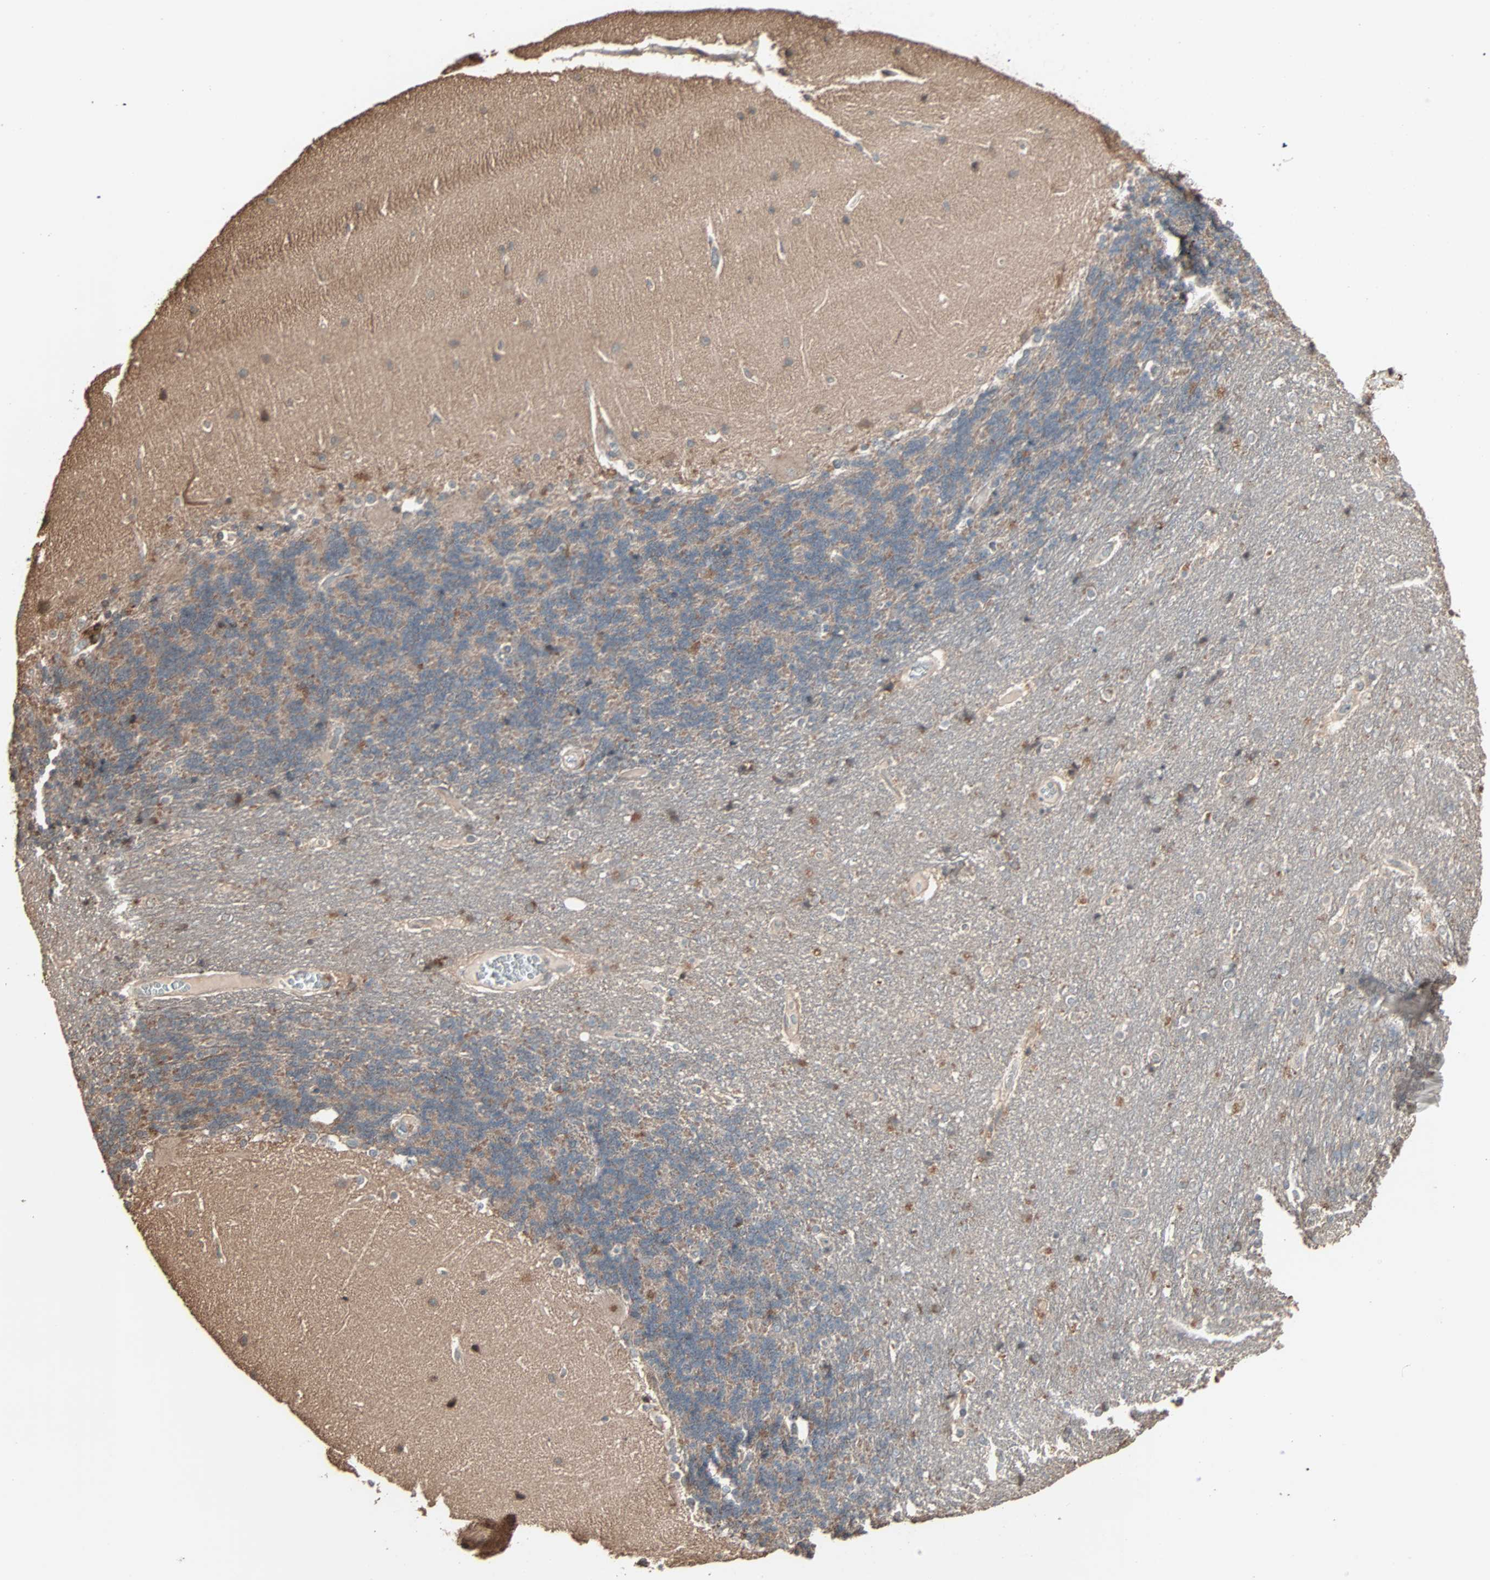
{"staining": {"intensity": "weak", "quantity": "25%-75%", "location": "cytoplasmic/membranous"}, "tissue": "cerebellum", "cell_type": "Cells in granular layer", "image_type": "normal", "snomed": [{"axis": "morphology", "description": "Normal tissue, NOS"}, {"axis": "topography", "description": "Cerebellum"}], "caption": "Cerebellum stained for a protein demonstrates weak cytoplasmic/membranous positivity in cells in granular layer. (Brightfield microscopy of DAB IHC at high magnification).", "gene": "CALCRL", "patient": {"sex": "female", "age": 54}}